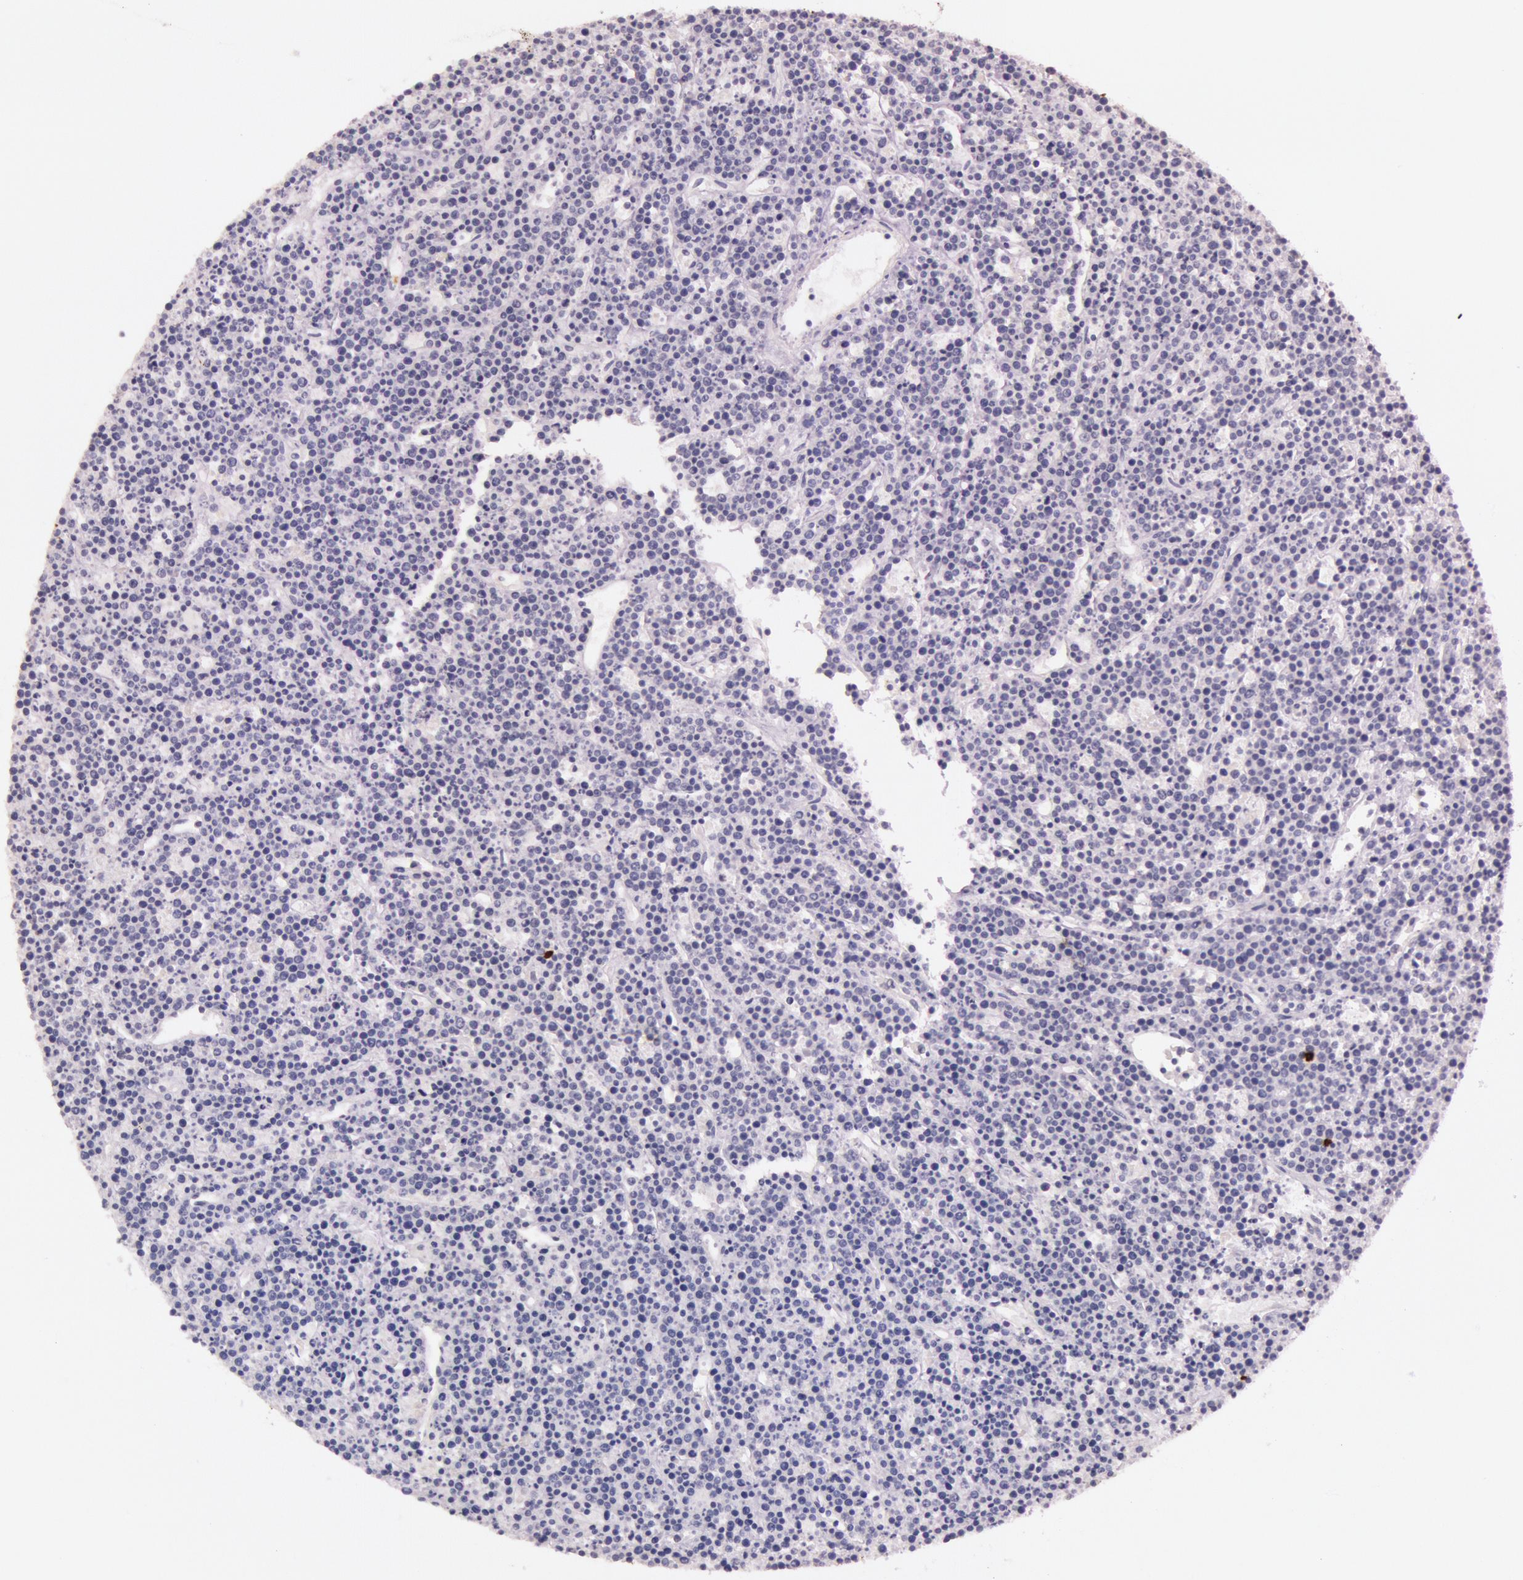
{"staining": {"intensity": "negative", "quantity": "none", "location": "none"}, "tissue": "lymphoma", "cell_type": "Tumor cells", "image_type": "cancer", "snomed": [{"axis": "morphology", "description": "Malignant lymphoma, non-Hodgkin's type, High grade"}, {"axis": "topography", "description": "Ovary"}], "caption": "Immunohistochemistry (IHC) photomicrograph of lymphoma stained for a protein (brown), which exhibits no staining in tumor cells.", "gene": "KDM6A", "patient": {"sex": "female", "age": 56}}